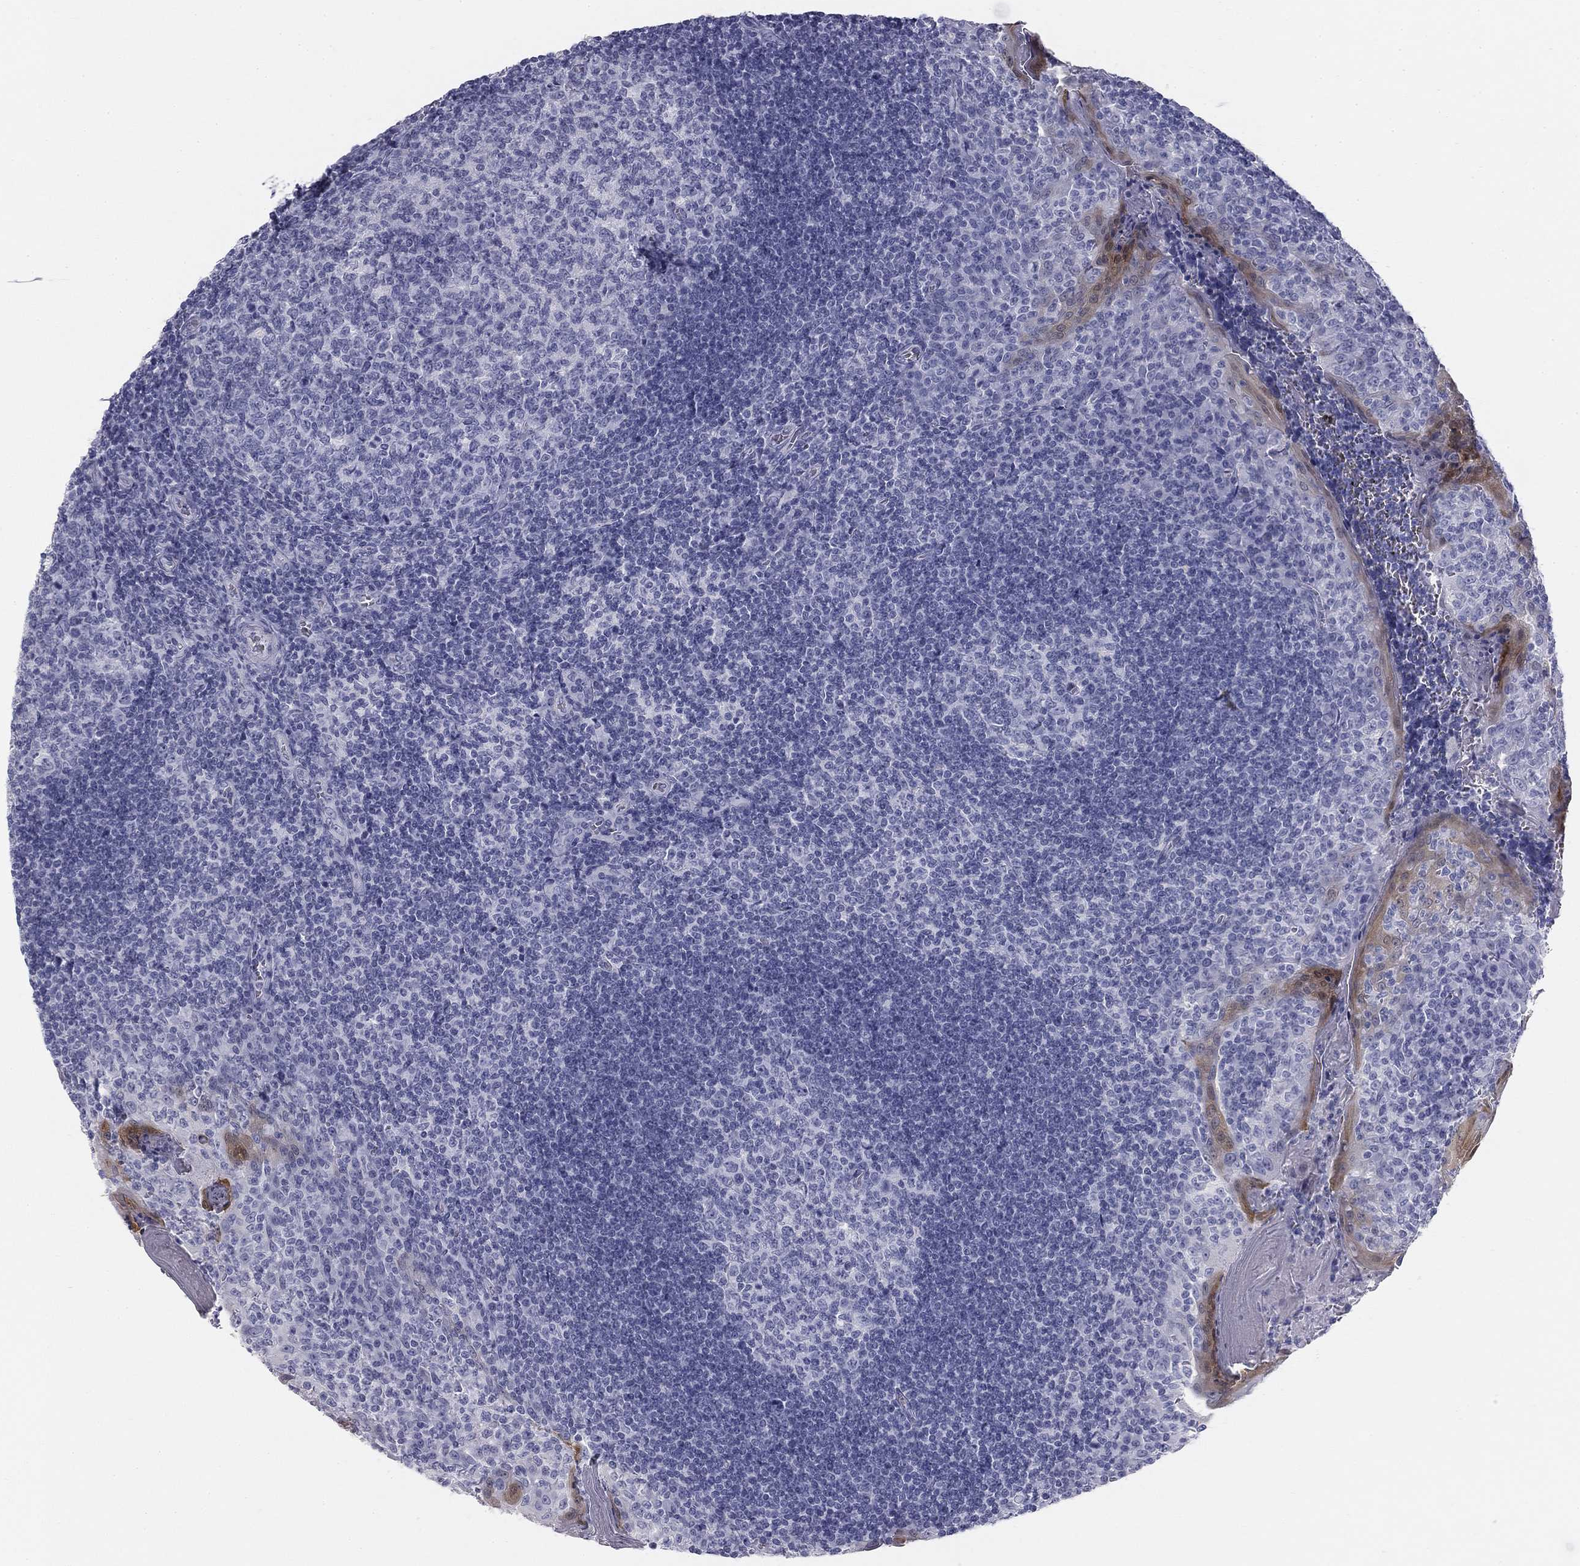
{"staining": {"intensity": "negative", "quantity": "none", "location": "none"}, "tissue": "tonsil", "cell_type": "Germinal center cells", "image_type": "normal", "snomed": [{"axis": "morphology", "description": "Normal tissue, NOS"}, {"axis": "topography", "description": "Tonsil"}], "caption": "Immunohistochemistry histopathology image of normal human tonsil stained for a protein (brown), which demonstrates no positivity in germinal center cells.", "gene": "SULT2B1", "patient": {"sex": "female", "age": 13}}